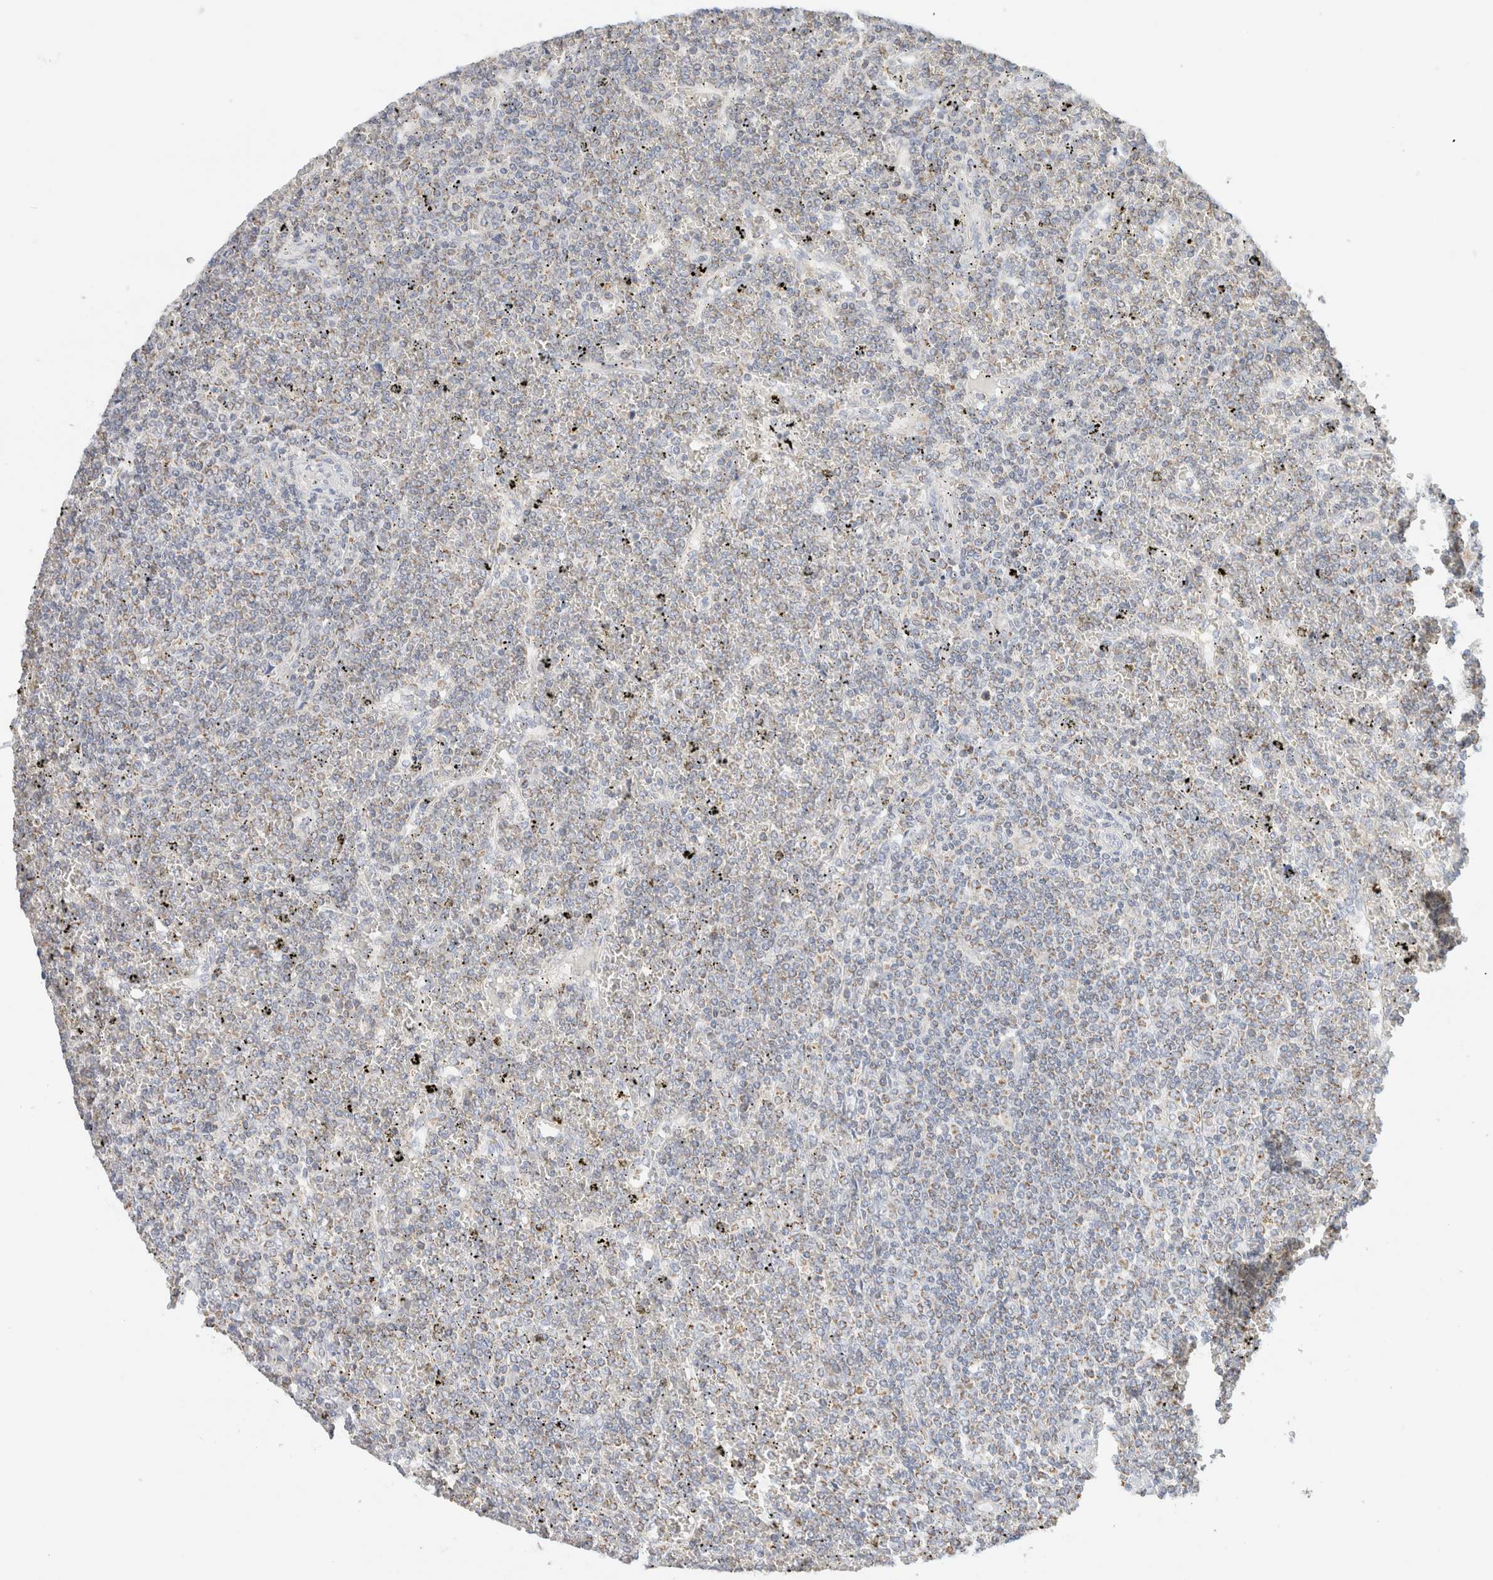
{"staining": {"intensity": "negative", "quantity": "none", "location": "none"}, "tissue": "lymphoma", "cell_type": "Tumor cells", "image_type": "cancer", "snomed": [{"axis": "morphology", "description": "Malignant lymphoma, non-Hodgkin's type, Low grade"}, {"axis": "topography", "description": "Spleen"}], "caption": "High power microscopy histopathology image of an immunohistochemistry micrograph of lymphoma, revealing no significant staining in tumor cells.", "gene": "HDHD3", "patient": {"sex": "female", "age": 19}}